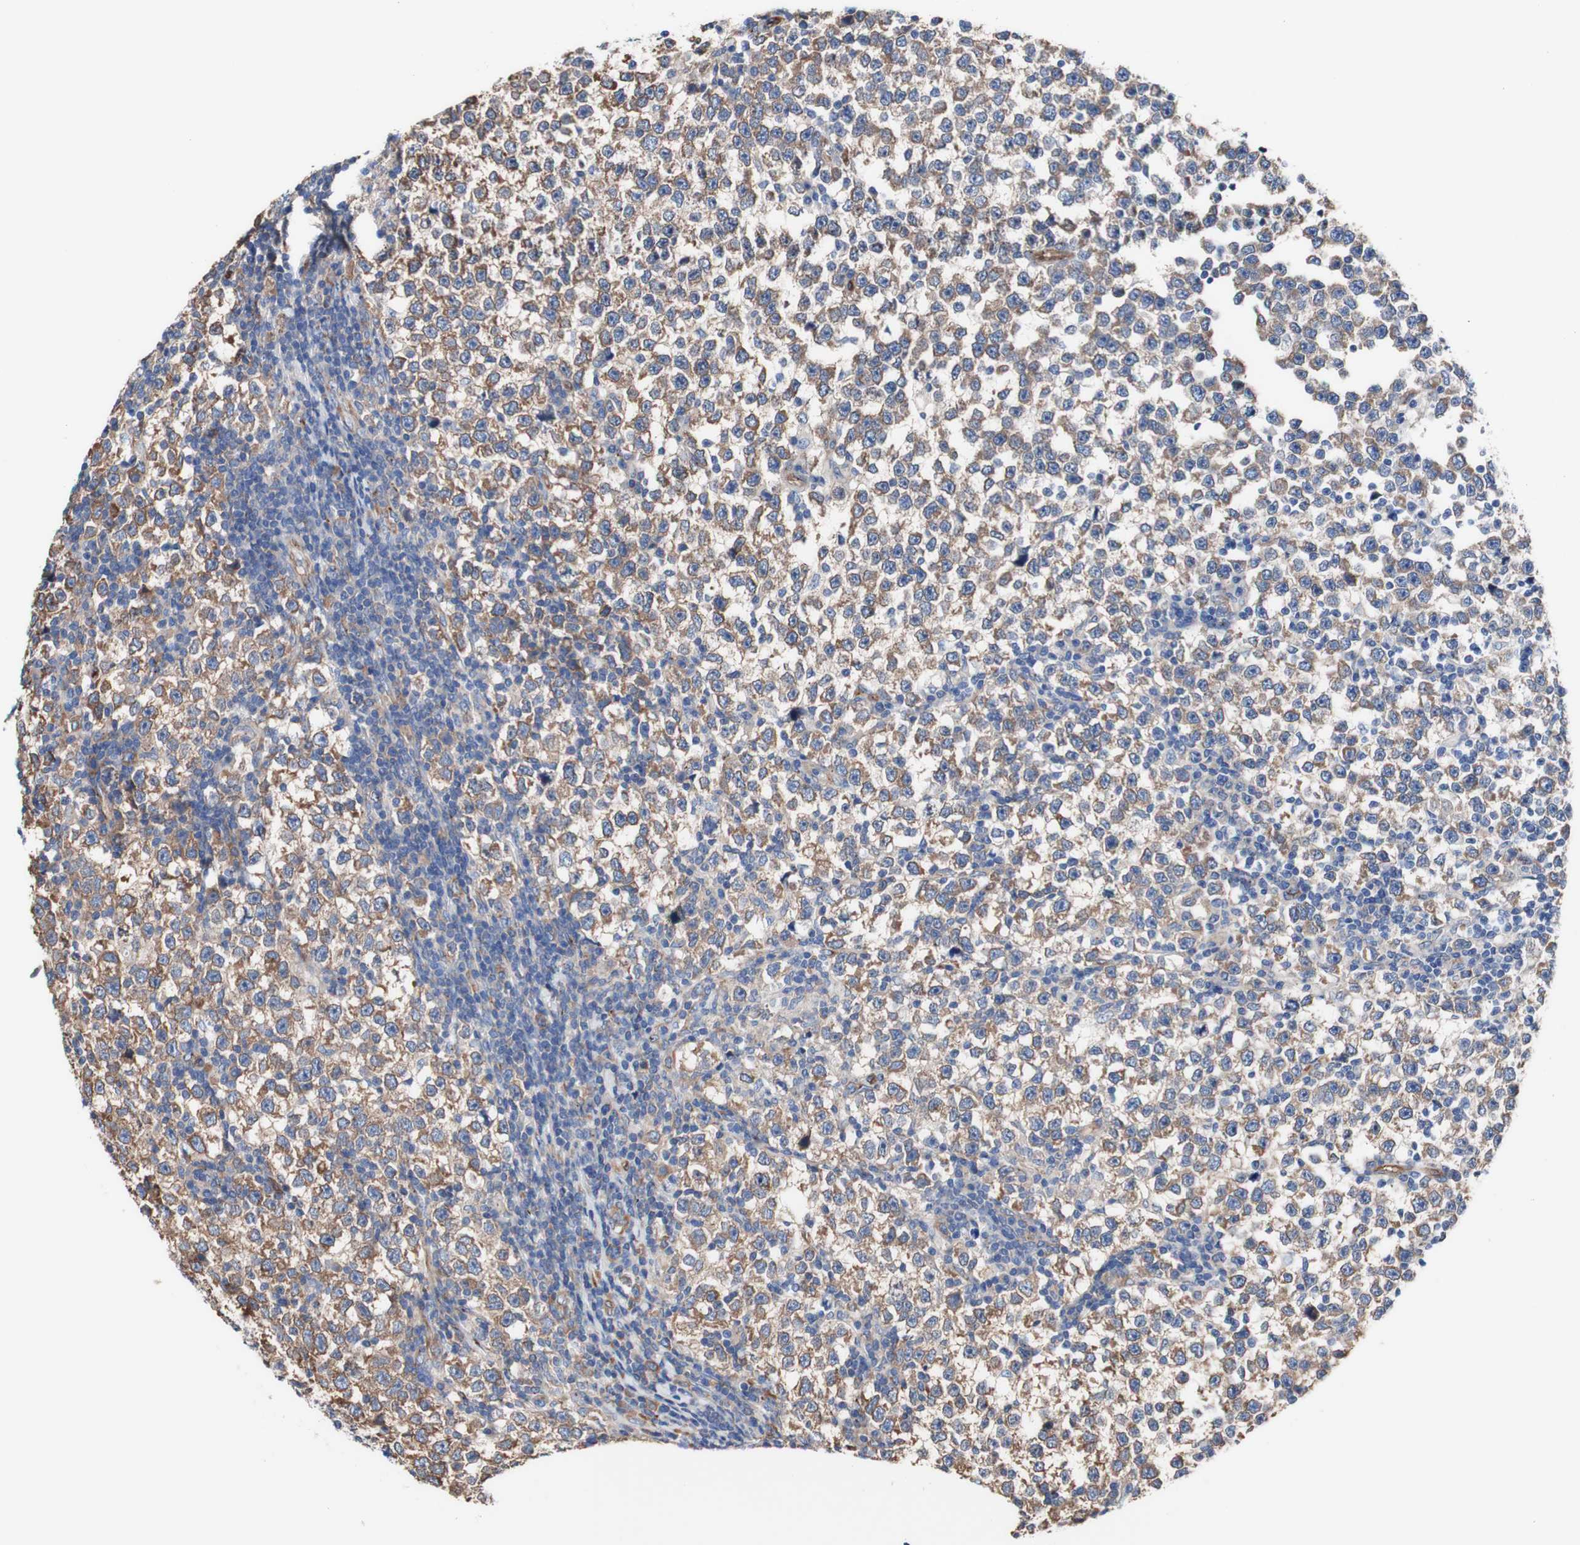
{"staining": {"intensity": "moderate", "quantity": ">75%", "location": "cytoplasmic/membranous"}, "tissue": "testis cancer", "cell_type": "Tumor cells", "image_type": "cancer", "snomed": [{"axis": "morphology", "description": "Seminoma, NOS"}, {"axis": "topography", "description": "Testis"}], "caption": "Brown immunohistochemical staining in seminoma (testis) demonstrates moderate cytoplasmic/membranous expression in about >75% of tumor cells.", "gene": "LRIG3", "patient": {"sex": "male", "age": 43}}